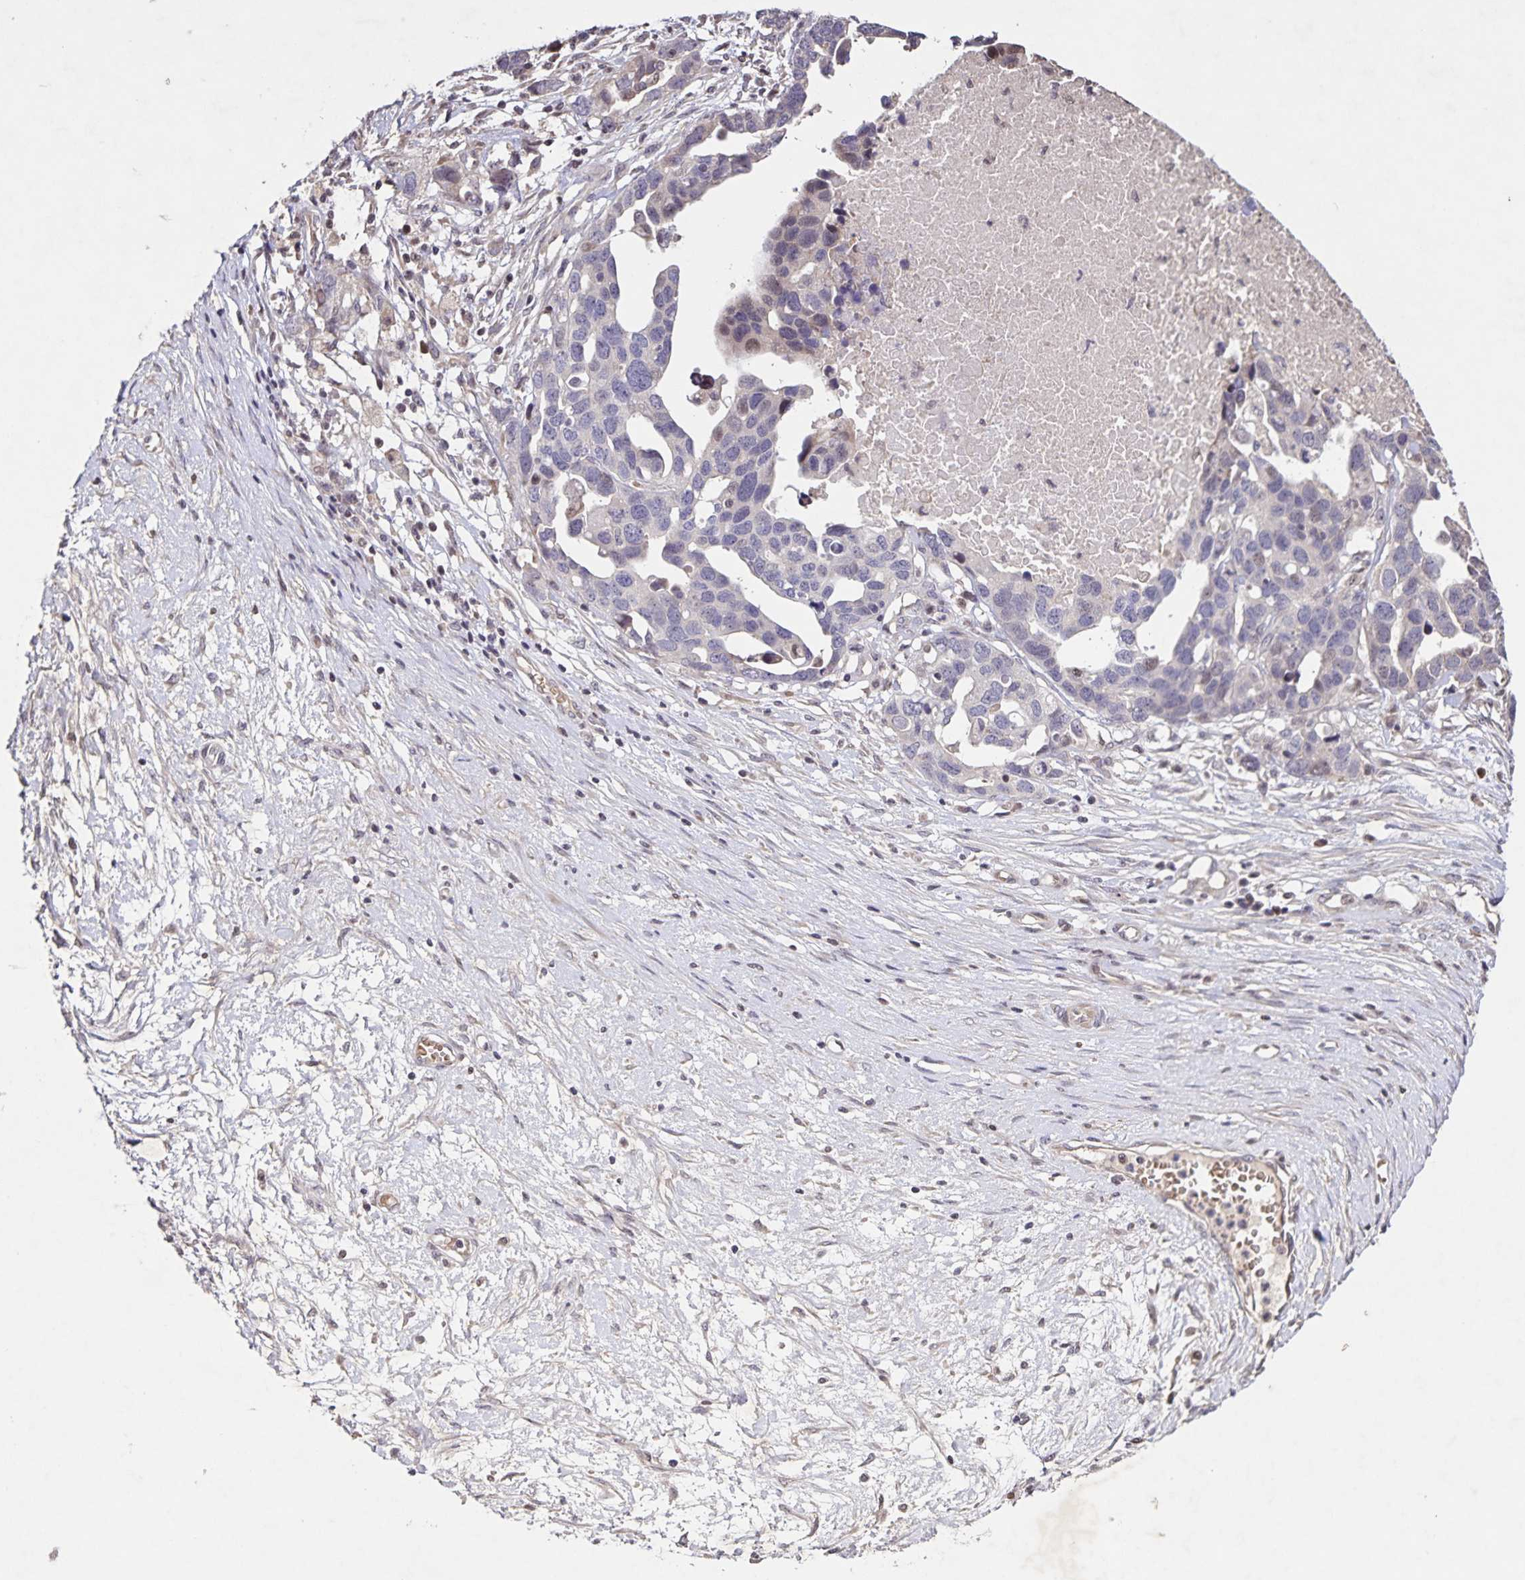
{"staining": {"intensity": "moderate", "quantity": "<25%", "location": "nuclear"}, "tissue": "ovarian cancer", "cell_type": "Tumor cells", "image_type": "cancer", "snomed": [{"axis": "morphology", "description": "Cystadenocarcinoma, serous, NOS"}, {"axis": "topography", "description": "Ovary"}], "caption": "There is low levels of moderate nuclear expression in tumor cells of ovarian cancer, as demonstrated by immunohistochemical staining (brown color).", "gene": "GDF2", "patient": {"sex": "female", "age": 54}}